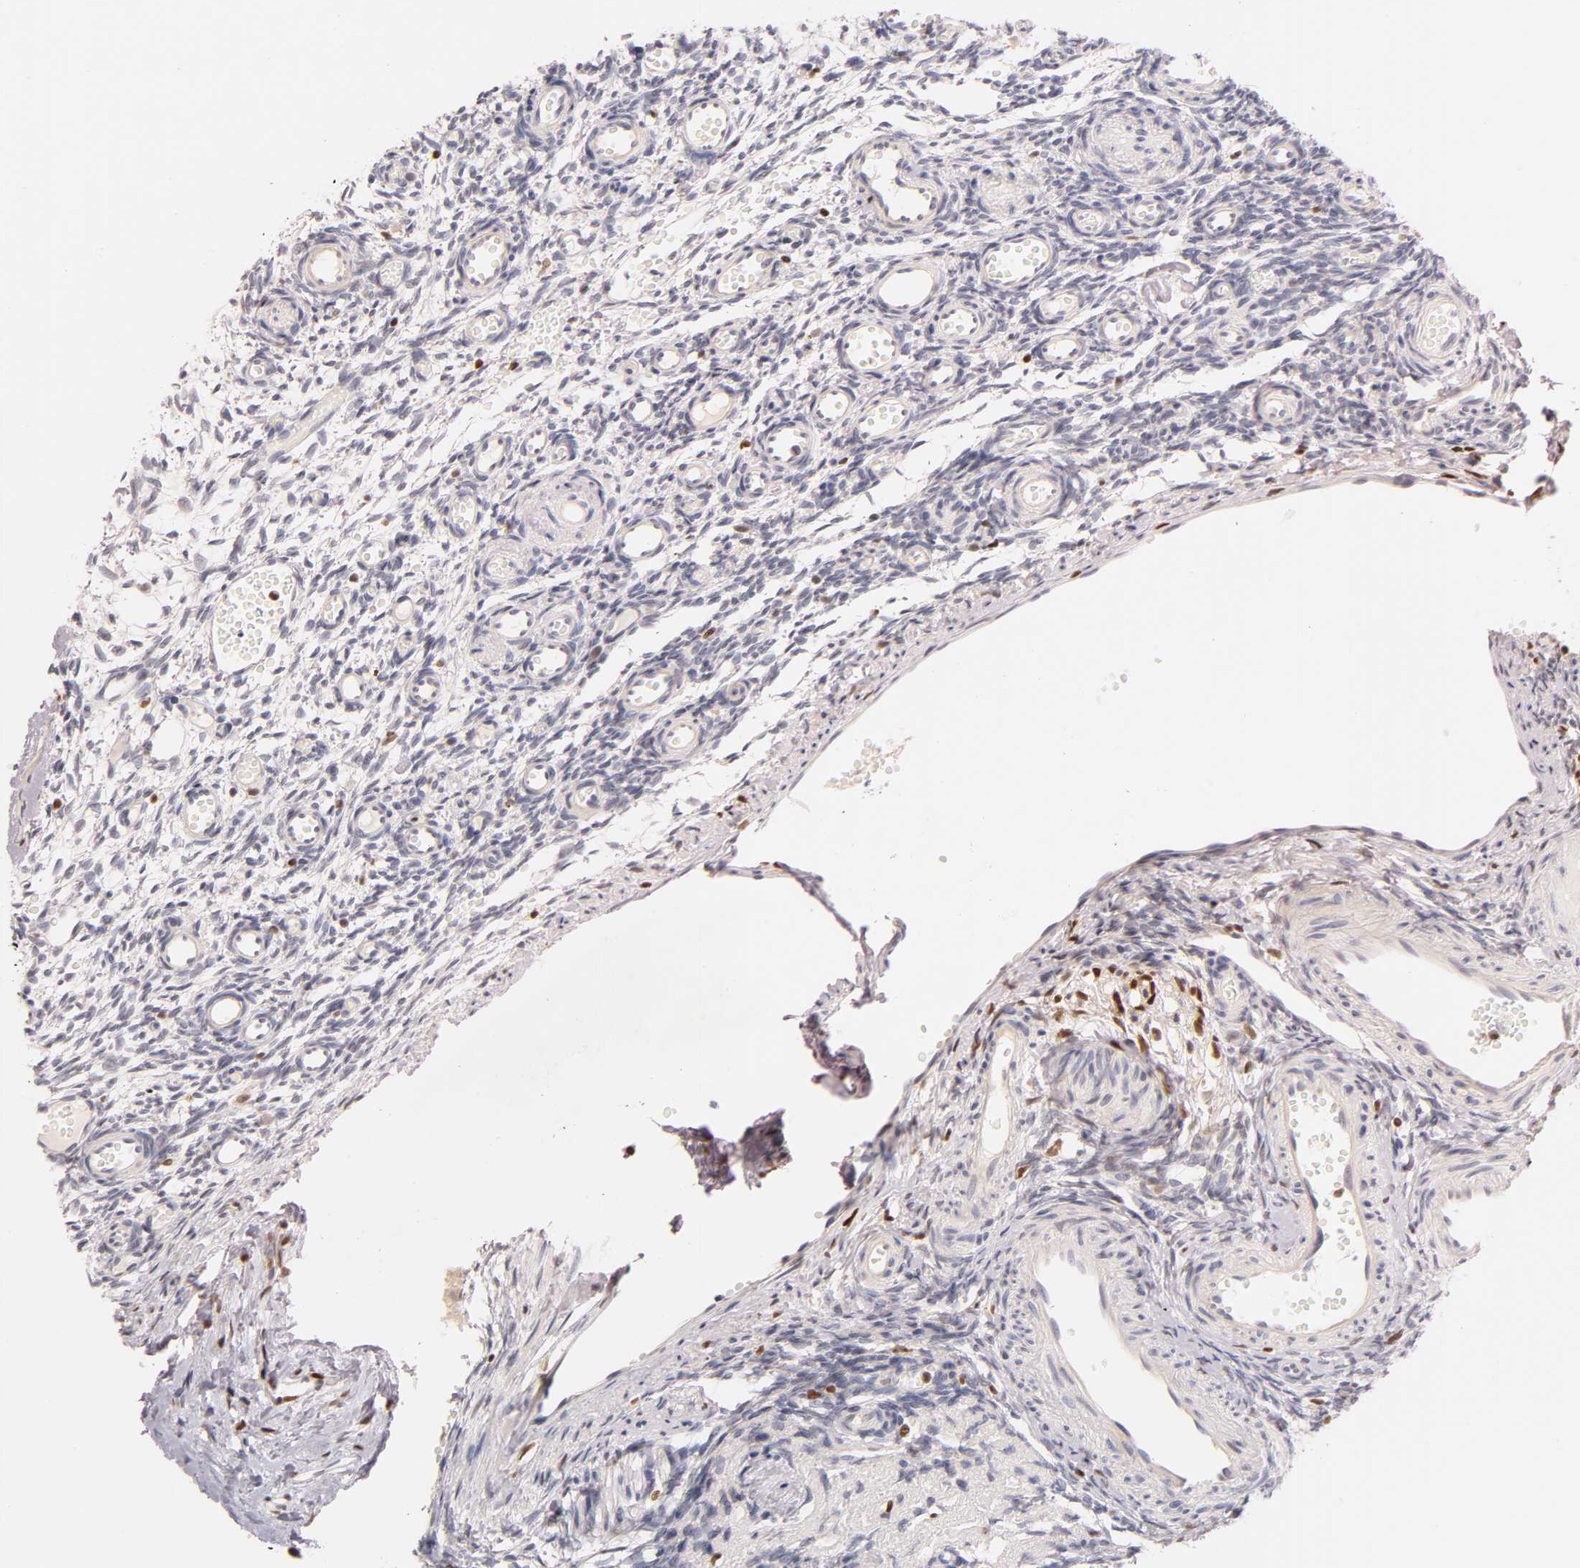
{"staining": {"intensity": "moderate", "quantity": "<25%", "location": "nuclear"}, "tissue": "ovary", "cell_type": "Ovarian stroma cells", "image_type": "normal", "snomed": [{"axis": "morphology", "description": "Normal tissue, NOS"}, {"axis": "topography", "description": "Ovary"}], "caption": "Ovary stained with DAB (3,3'-diaminobenzidine) immunohistochemistry (IHC) demonstrates low levels of moderate nuclear positivity in about <25% of ovarian stroma cells.", "gene": "RUNX1", "patient": {"sex": "female", "age": 35}}